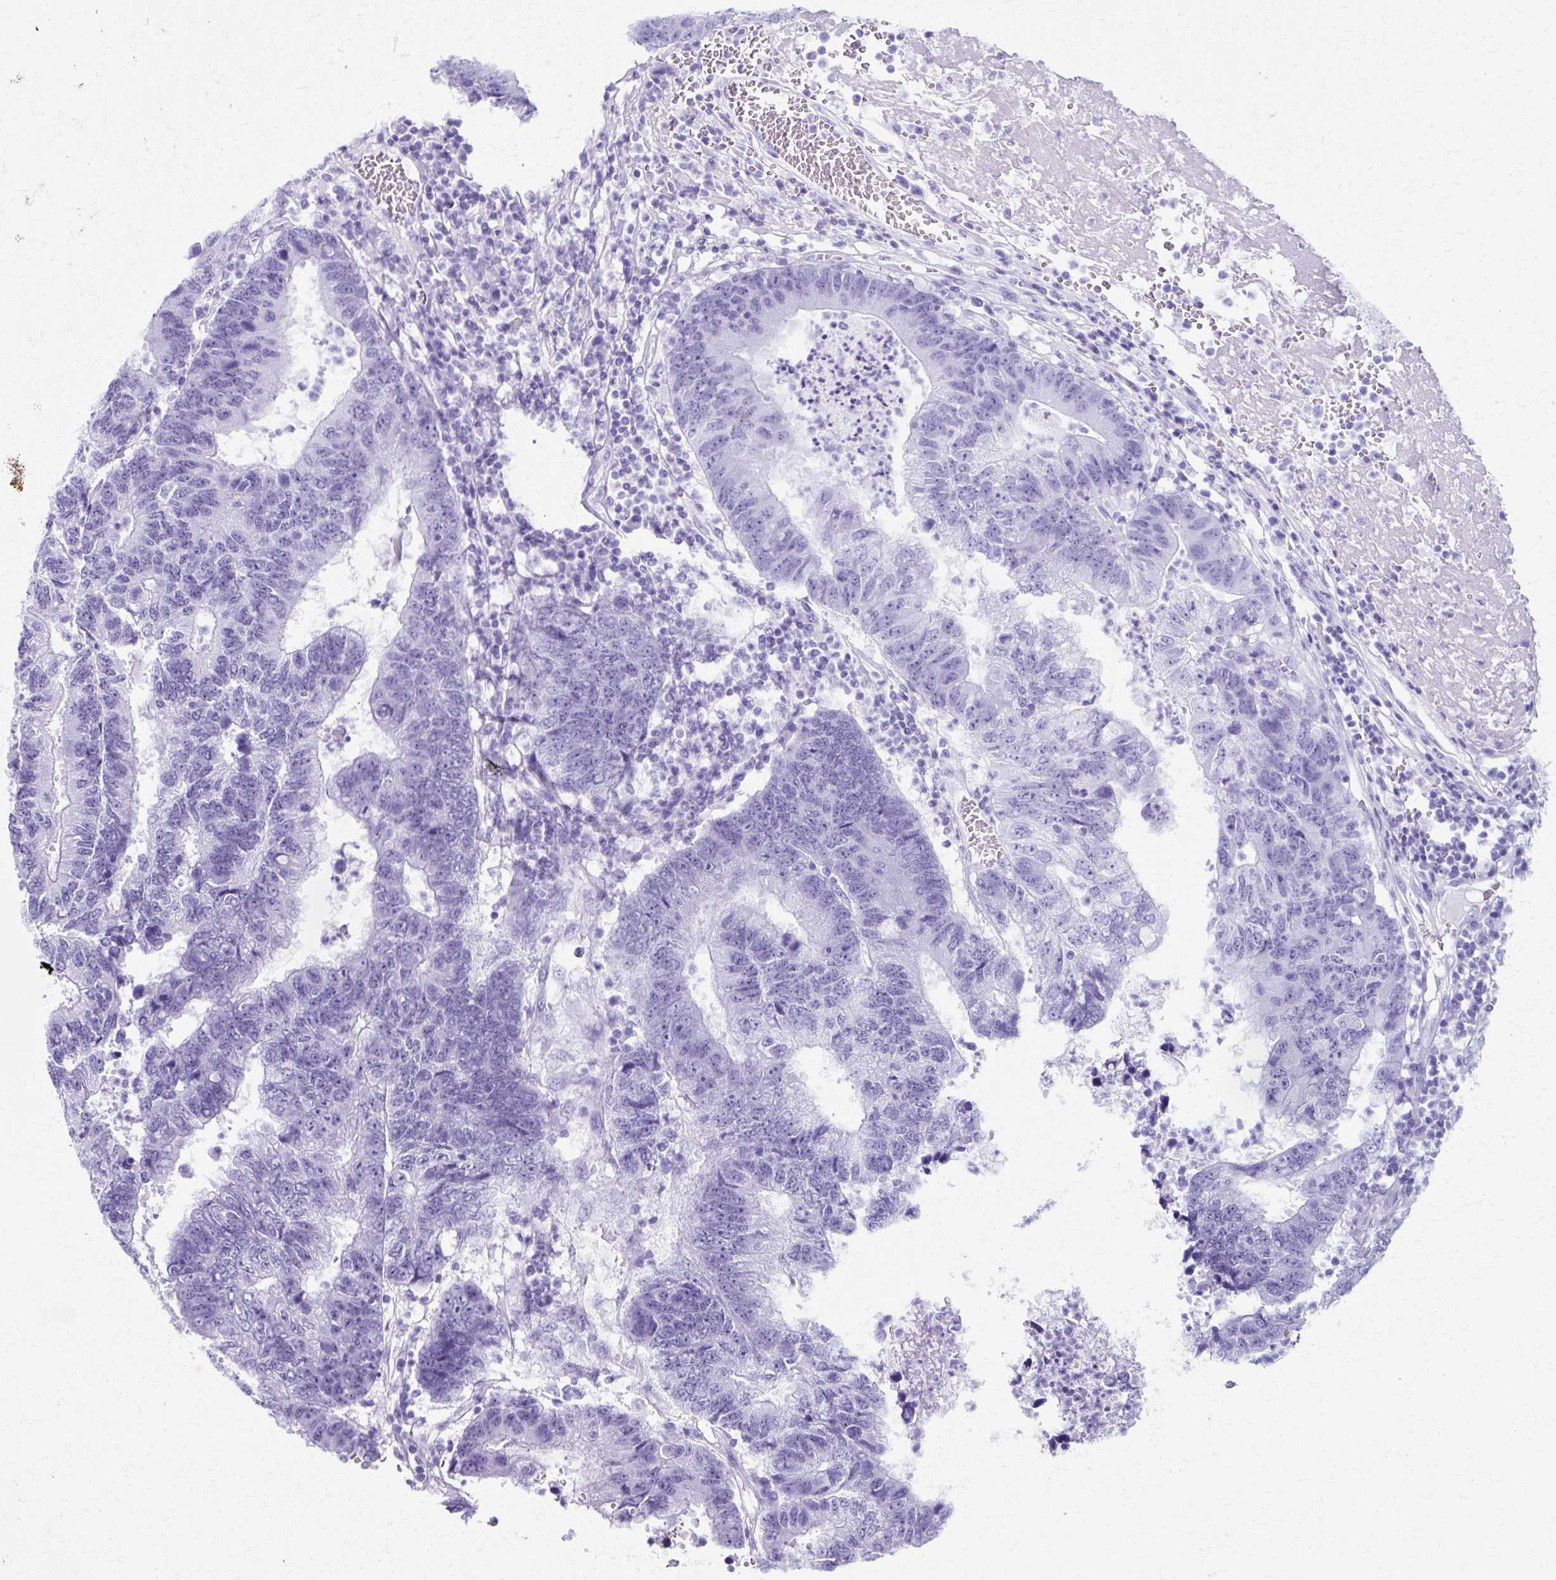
{"staining": {"intensity": "negative", "quantity": "none", "location": "none"}, "tissue": "colorectal cancer", "cell_type": "Tumor cells", "image_type": "cancer", "snomed": [{"axis": "morphology", "description": "Adenocarcinoma, NOS"}, {"axis": "topography", "description": "Colon"}], "caption": "Tumor cells show no significant positivity in colorectal cancer (adenocarcinoma). (Stains: DAB (3,3'-diaminobenzidine) IHC with hematoxylin counter stain, Microscopy: brightfield microscopy at high magnification).", "gene": "ZNF555", "patient": {"sex": "female", "age": 48}}